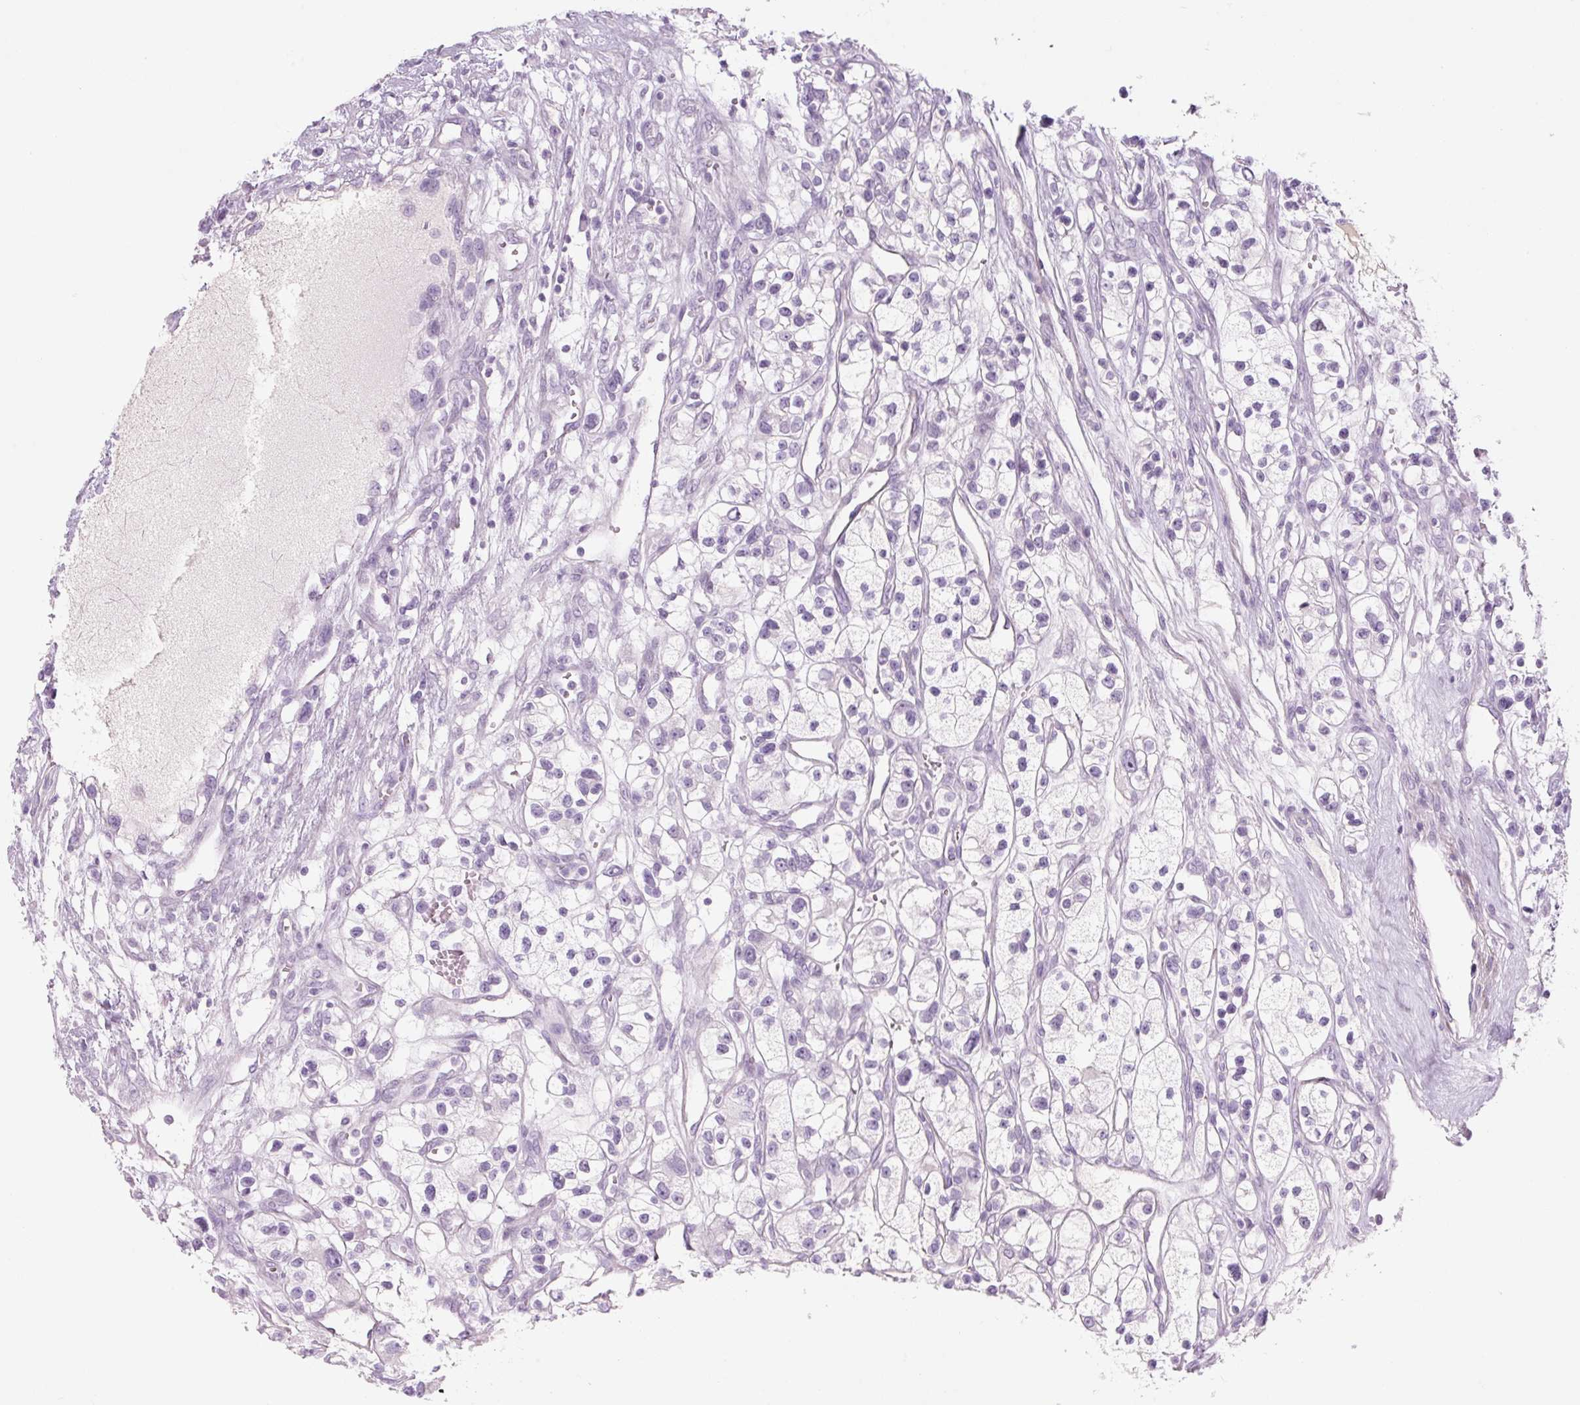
{"staining": {"intensity": "negative", "quantity": "none", "location": "none"}, "tissue": "renal cancer", "cell_type": "Tumor cells", "image_type": "cancer", "snomed": [{"axis": "morphology", "description": "Adenocarcinoma, NOS"}, {"axis": "topography", "description": "Kidney"}], "caption": "Tumor cells are negative for protein expression in human renal cancer.", "gene": "PRM1", "patient": {"sex": "female", "age": 57}}